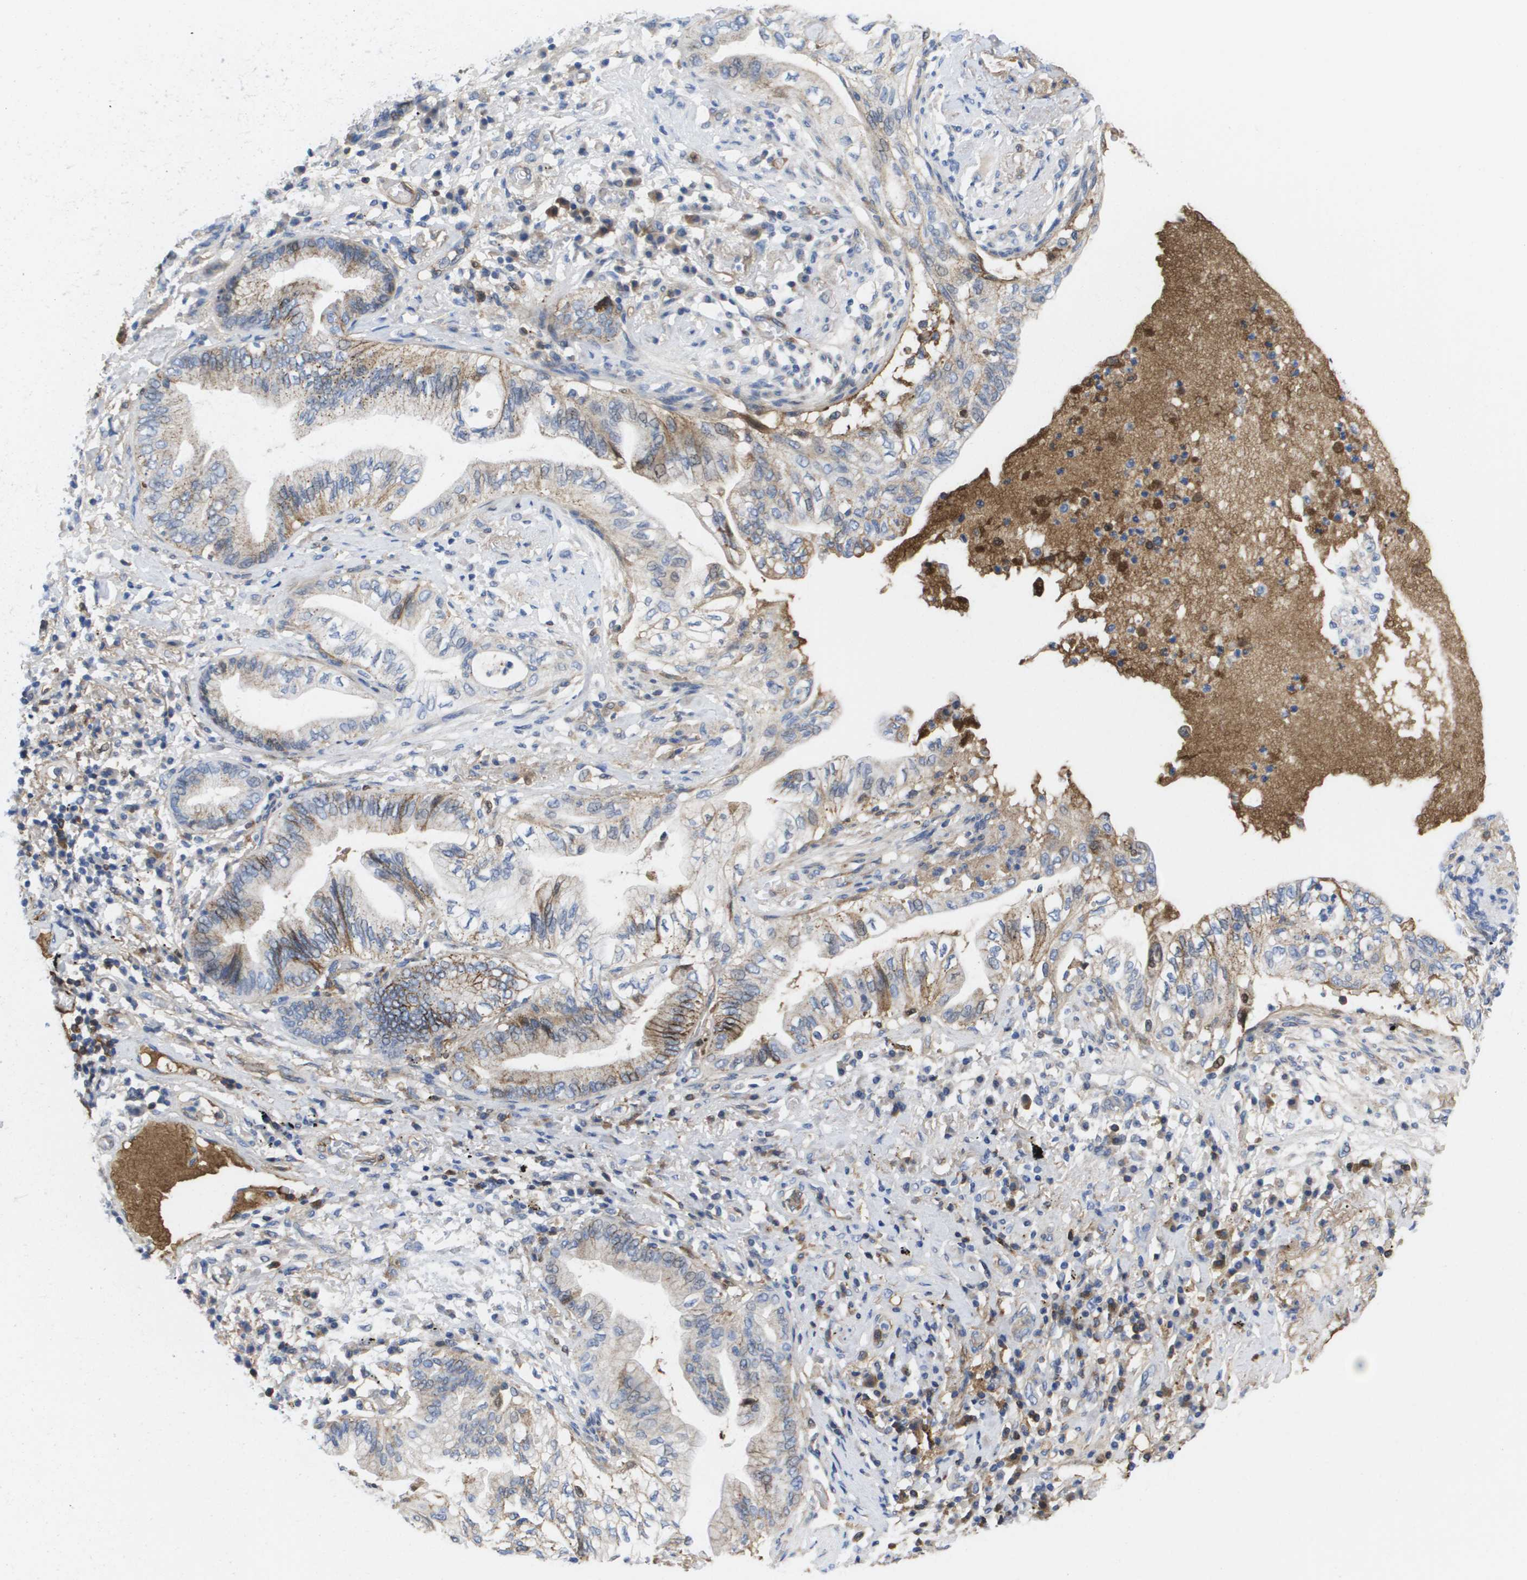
{"staining": {"intensity": "weak", "quantity": ">75%", "location": "cytoplasmic/membranous"}, "tissue": "lung cancer", "cell_type": "Tumor cells", "image_type": "cancer", "snomed": [{"axis": "morphology", "description": "Normal tissue, NOS"}, {"axis": "morphology", "description": "Adenocarcinoma, NOS"}, {"axis": "topography", "description": "Bronchus"}, {"axis": "topography", "description": "Lung"}], "caption": "Adenocarcinoma (lung) stained with IHC exhibits weak cytoplasmic/membranous staining in approximately >75% of tumor cells. The protein of interest is stained brown, and the nuclei are stained in blue (DAB IHC with brightfield microscopy, high magnification).", "gene": "SERPINC1", "patient": {"sex": "female", "age": 70}}